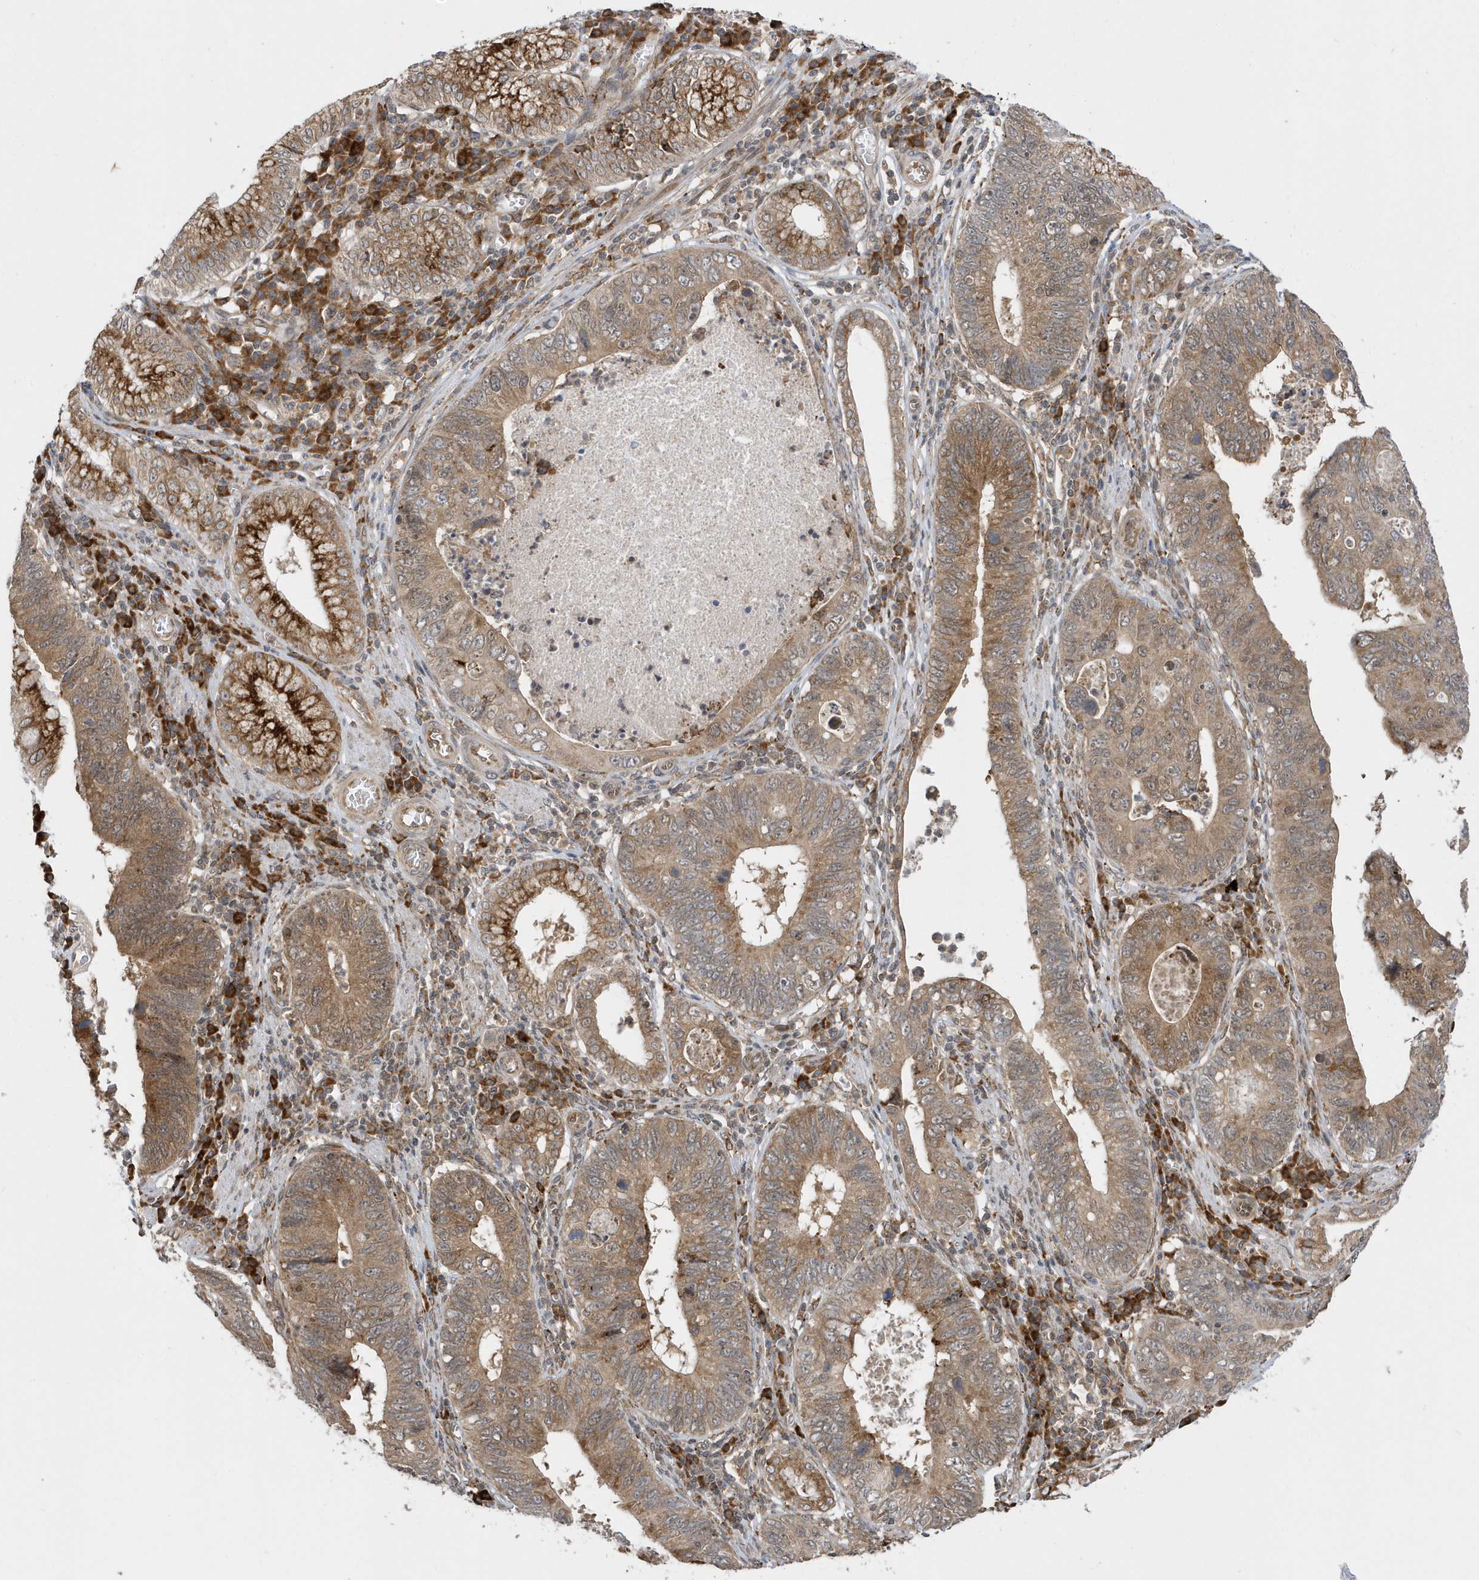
{"staining": {"intensity": "moderate", "quantity": ">75%", "location": "cytoplasmic/membranous"}, "tissue": "stomach cancer", "cell_type": "Tumor cells", "image_type": "cancer", "snomed": [{"axis": "morphology", "description": "Adenocarcinoma, NOS"}, {"axis": "topography", "description": "Stomach"}], "caption": "Adenocarcinoma (stomach) was stained to show a protein in brown. There is medium levels of moderate cytoplasmic/membranous positivity in about >75% of tumor cells.", "gene": "METTL21A", "patient": {"sex": "male", "age": 59}}